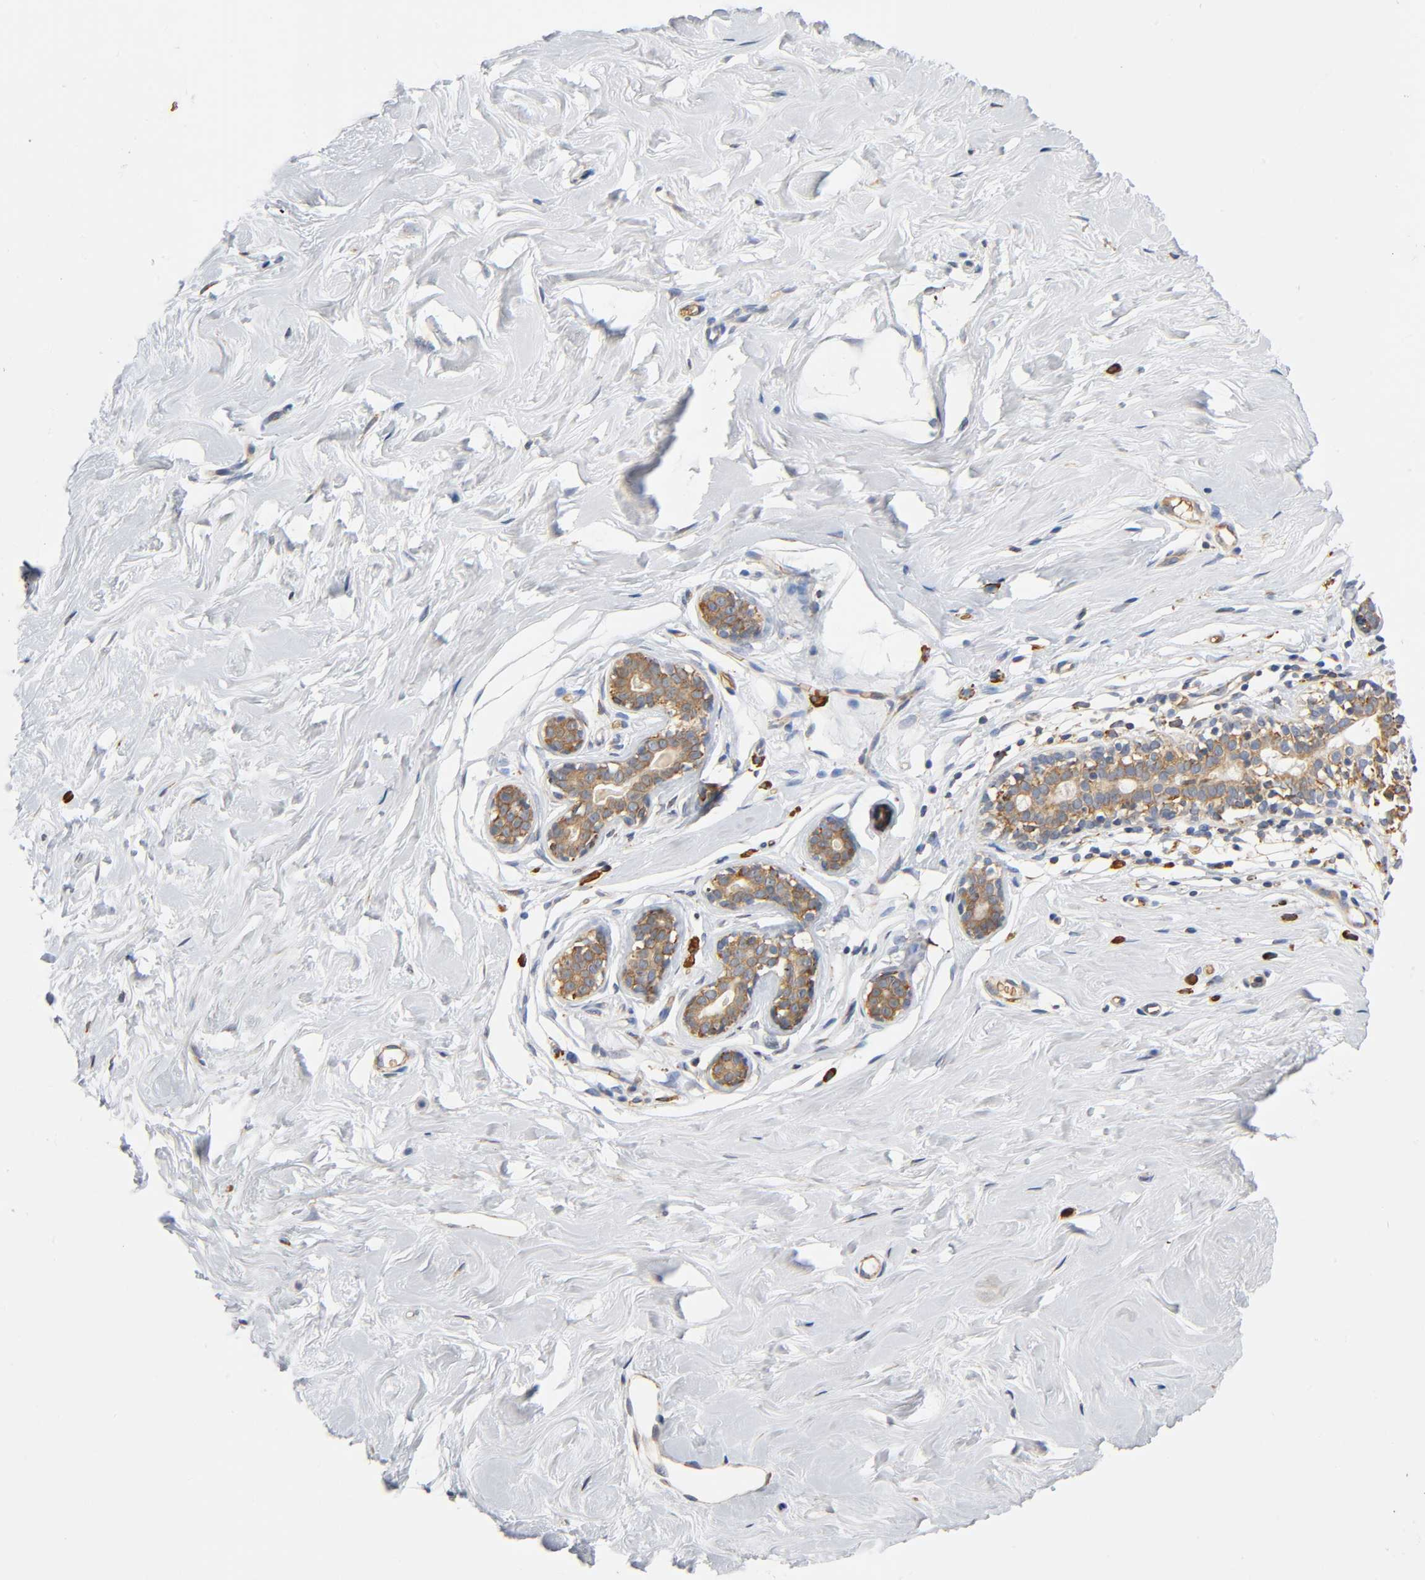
{"staining": {"intensity": "negative", "quantity": "none", "location": "none"}, "tissue": "breast", "cell_type": "Adipocytes", "image_type": "normal", "snomed": [{"axis": "morphology", "description": "Normal tissue, NOS"}, {"axis": "topography", "description": "Breast"}], "caption": "High magnification brightfield microscopy of benign breast stained with DAB (brown) and counterstained with hematoxylin (blue): adipocytes show no significant expression.", "gene": "UCKL1", "patient": {"sex": "female", "age": 23}}